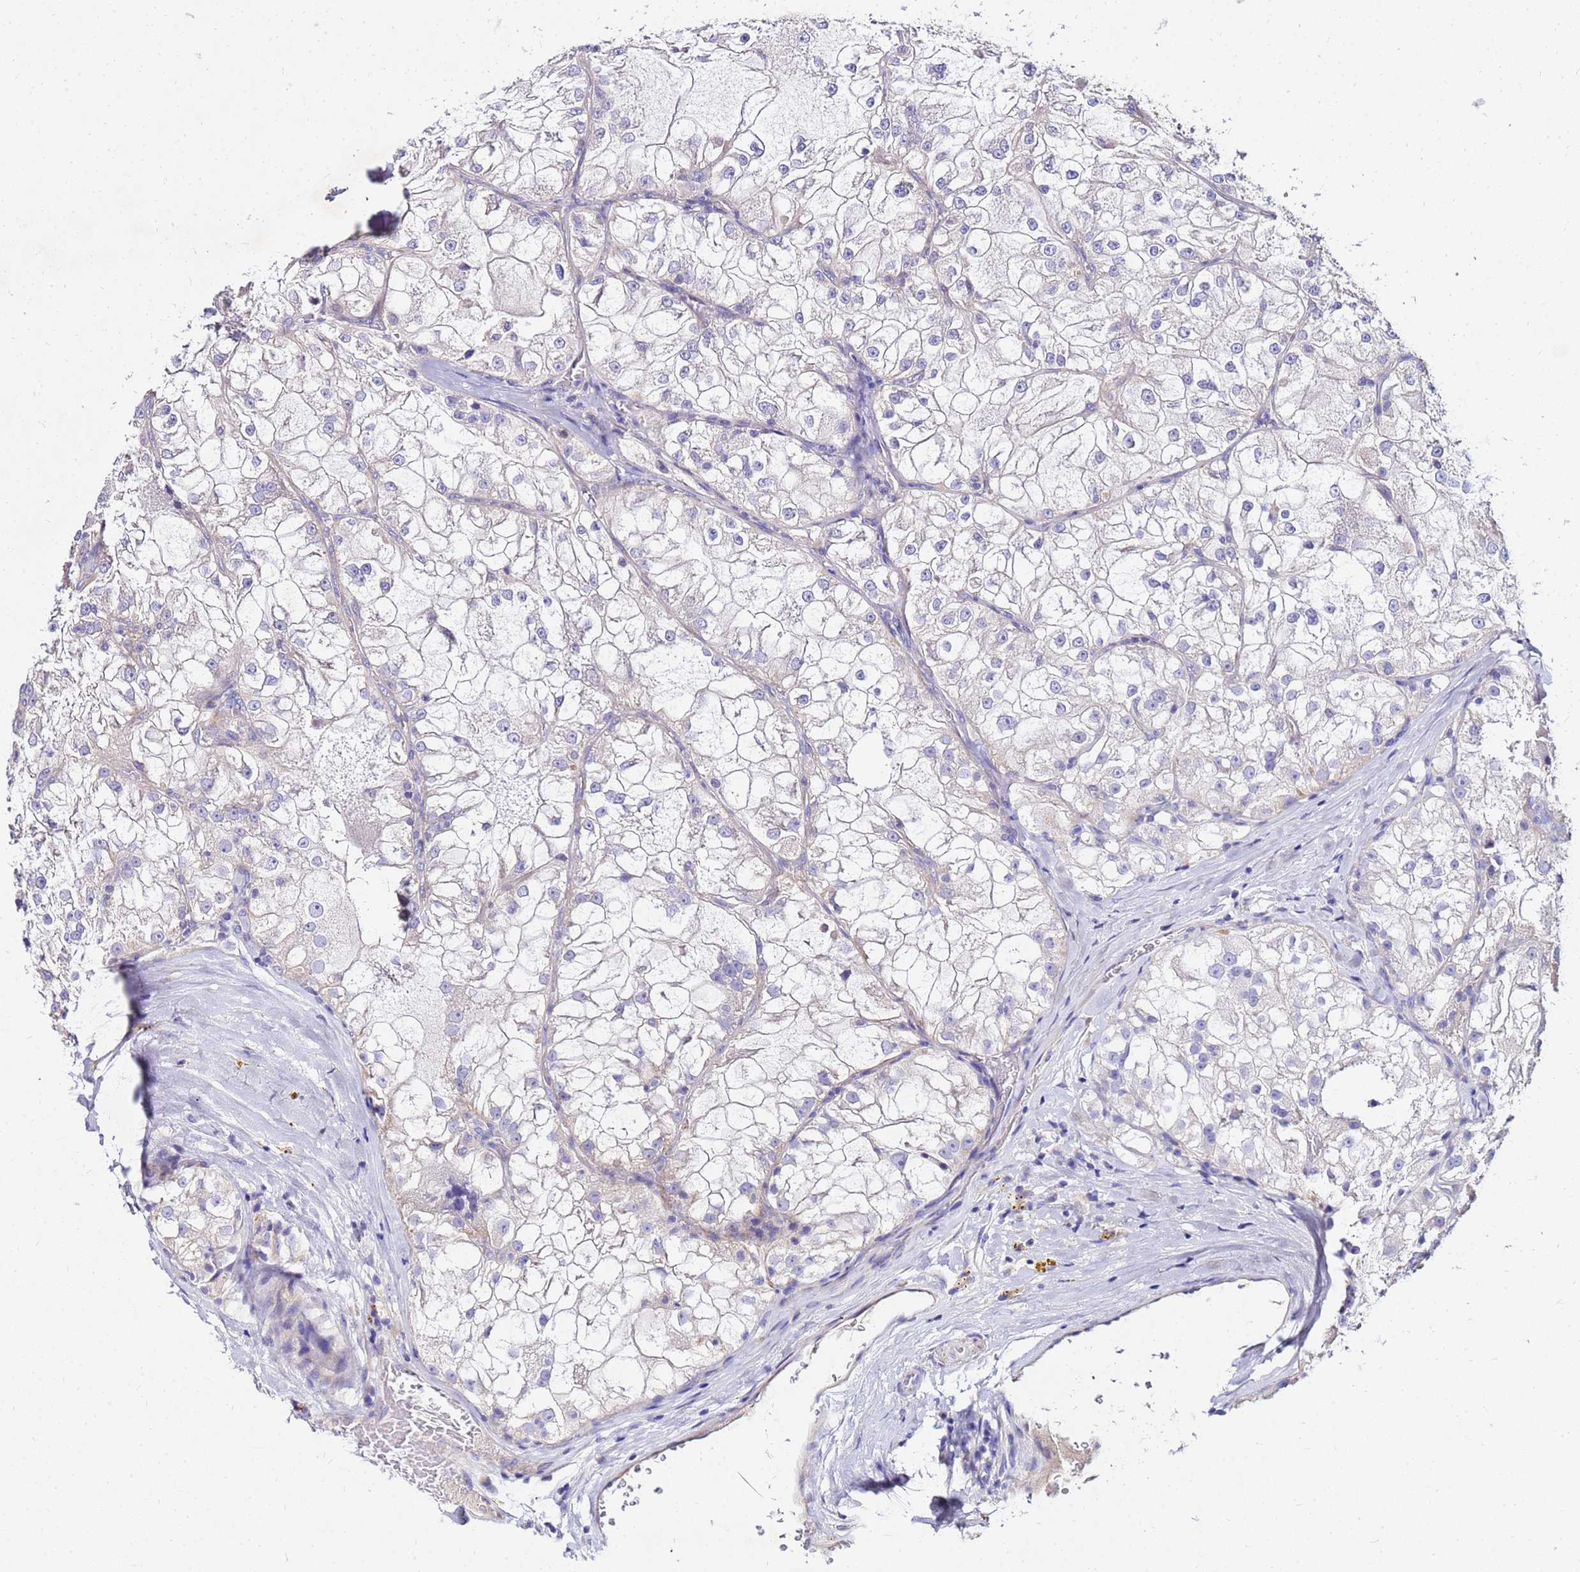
{"staining": {"intensity": "negative", "quantity": "none", "location": "none"}, "tissue": "renal cancer", "cell_type": "Tumor cells", "image_type": "cancer", "snomed": [{"axis": "morphology", "description": "Adenocarcinoma, NOS"}, {"axis": "topography", "description": "Kidney"}], "caption": "Micrograph shows no protein positivity in tumor cells of renal cancer tissue.", "gene": "COX14", "patient": {"sex": "female", "age": 72}}